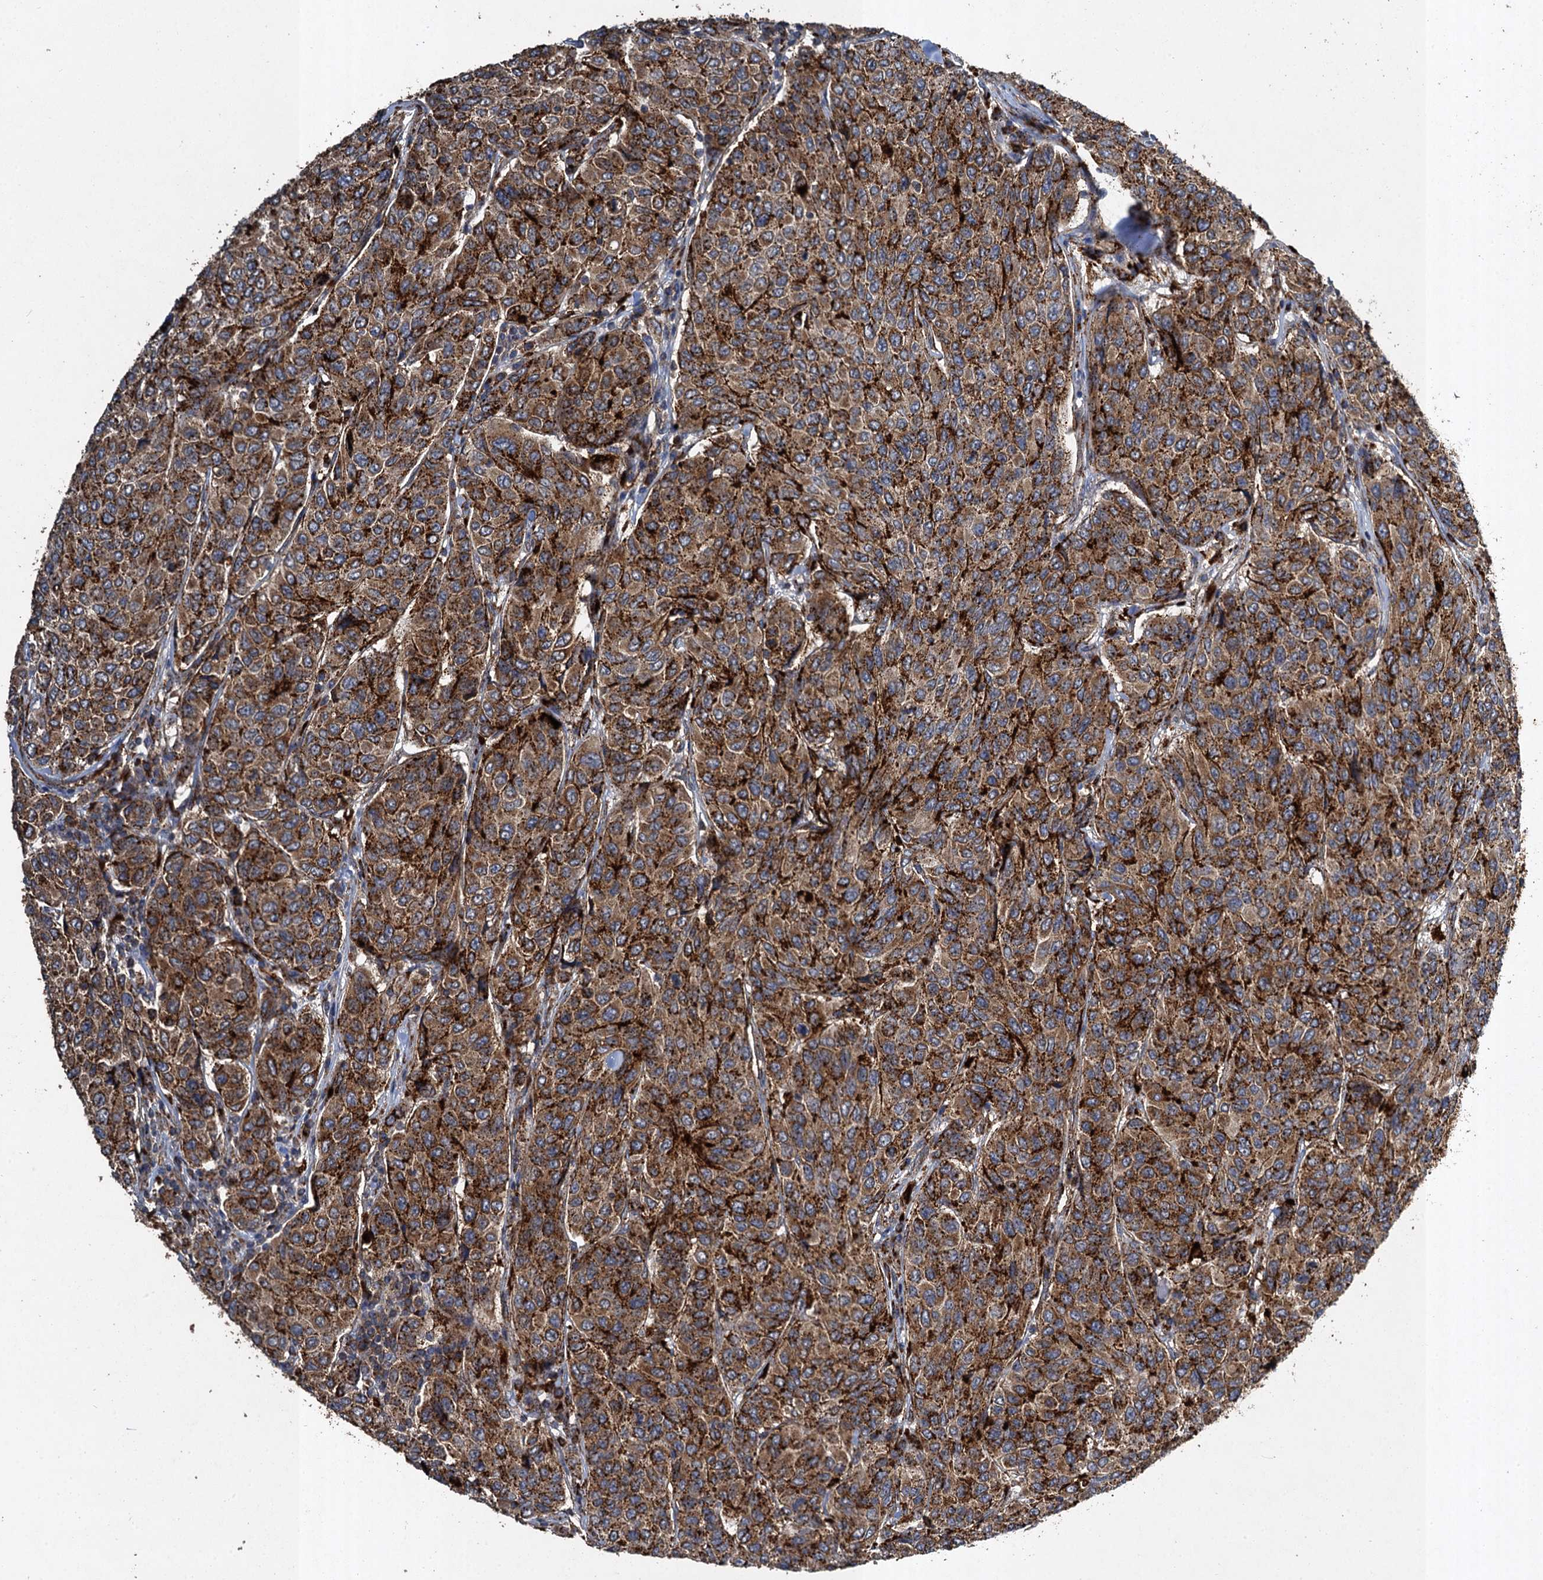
{"staining": {"intensity": "strong", "quantity": ">75%", "location": "cytoplasmic/membranous"}, "tissue": "breast cancer", "cell_type": "Tumor cells", "image_type": "cancer", "snomed": [{"axis": "morphology", "description": "Duct carcinoma"}, {"axis": "topography", "description": "Breast"}], "caption": "Breast cancer (infiltrating ductal carcinoma) tissue shows strong cytoplasmic/membranous positivity in approximately >75% of tumor cells The protein is stained brown, and the nuclei are stained in blue (DAB IHC with brightfield microscopy, high magnification).", "gene": "GBA1", "patient": {"sex": "female", "age": 55}}